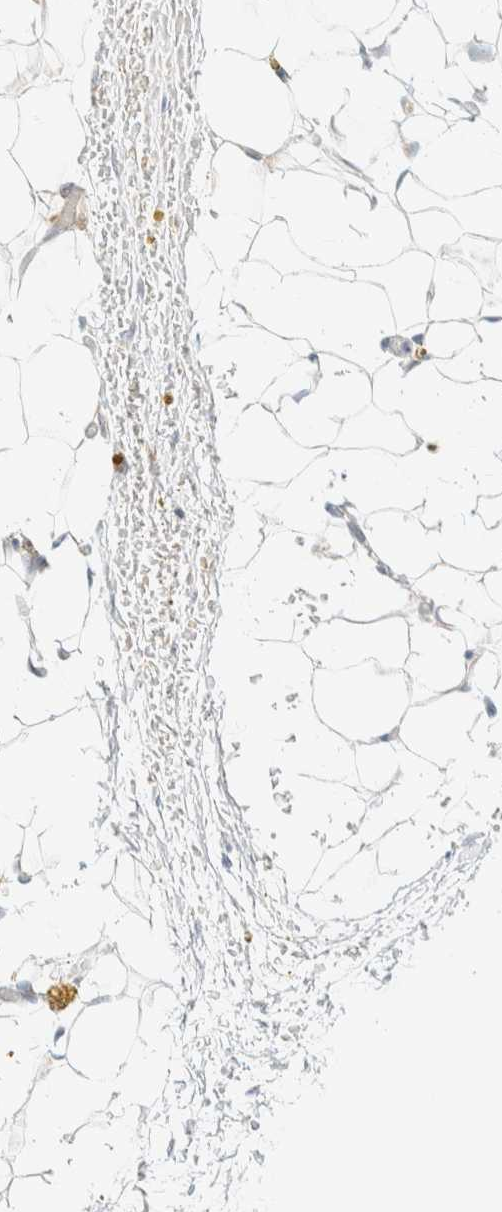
{"staining": {"intensity": "moderate", "quantity": "<25%", "location": "cytoplasmic/membranous"}, "tissue": "adipose tissue", "cell_type": "Adipocytes", "image_type": "normal", "snomed": [{"axis": "morphology", "description": "Normal tissue, NOS"}, {"axis": "topography", "description": "Kidney"}, {"axis": "topography", "description": "Peripheral nerve tissue"}], "caption": "Protein analysis of normal adipose tissue reveals moderate cytoplasmic/membranous expression in approximately <25% of adipocytes. (IHC, brightfield microscopy, high magnification).", "gene": "PPM1K", "patient": {"sex": "male", "age": 7}}